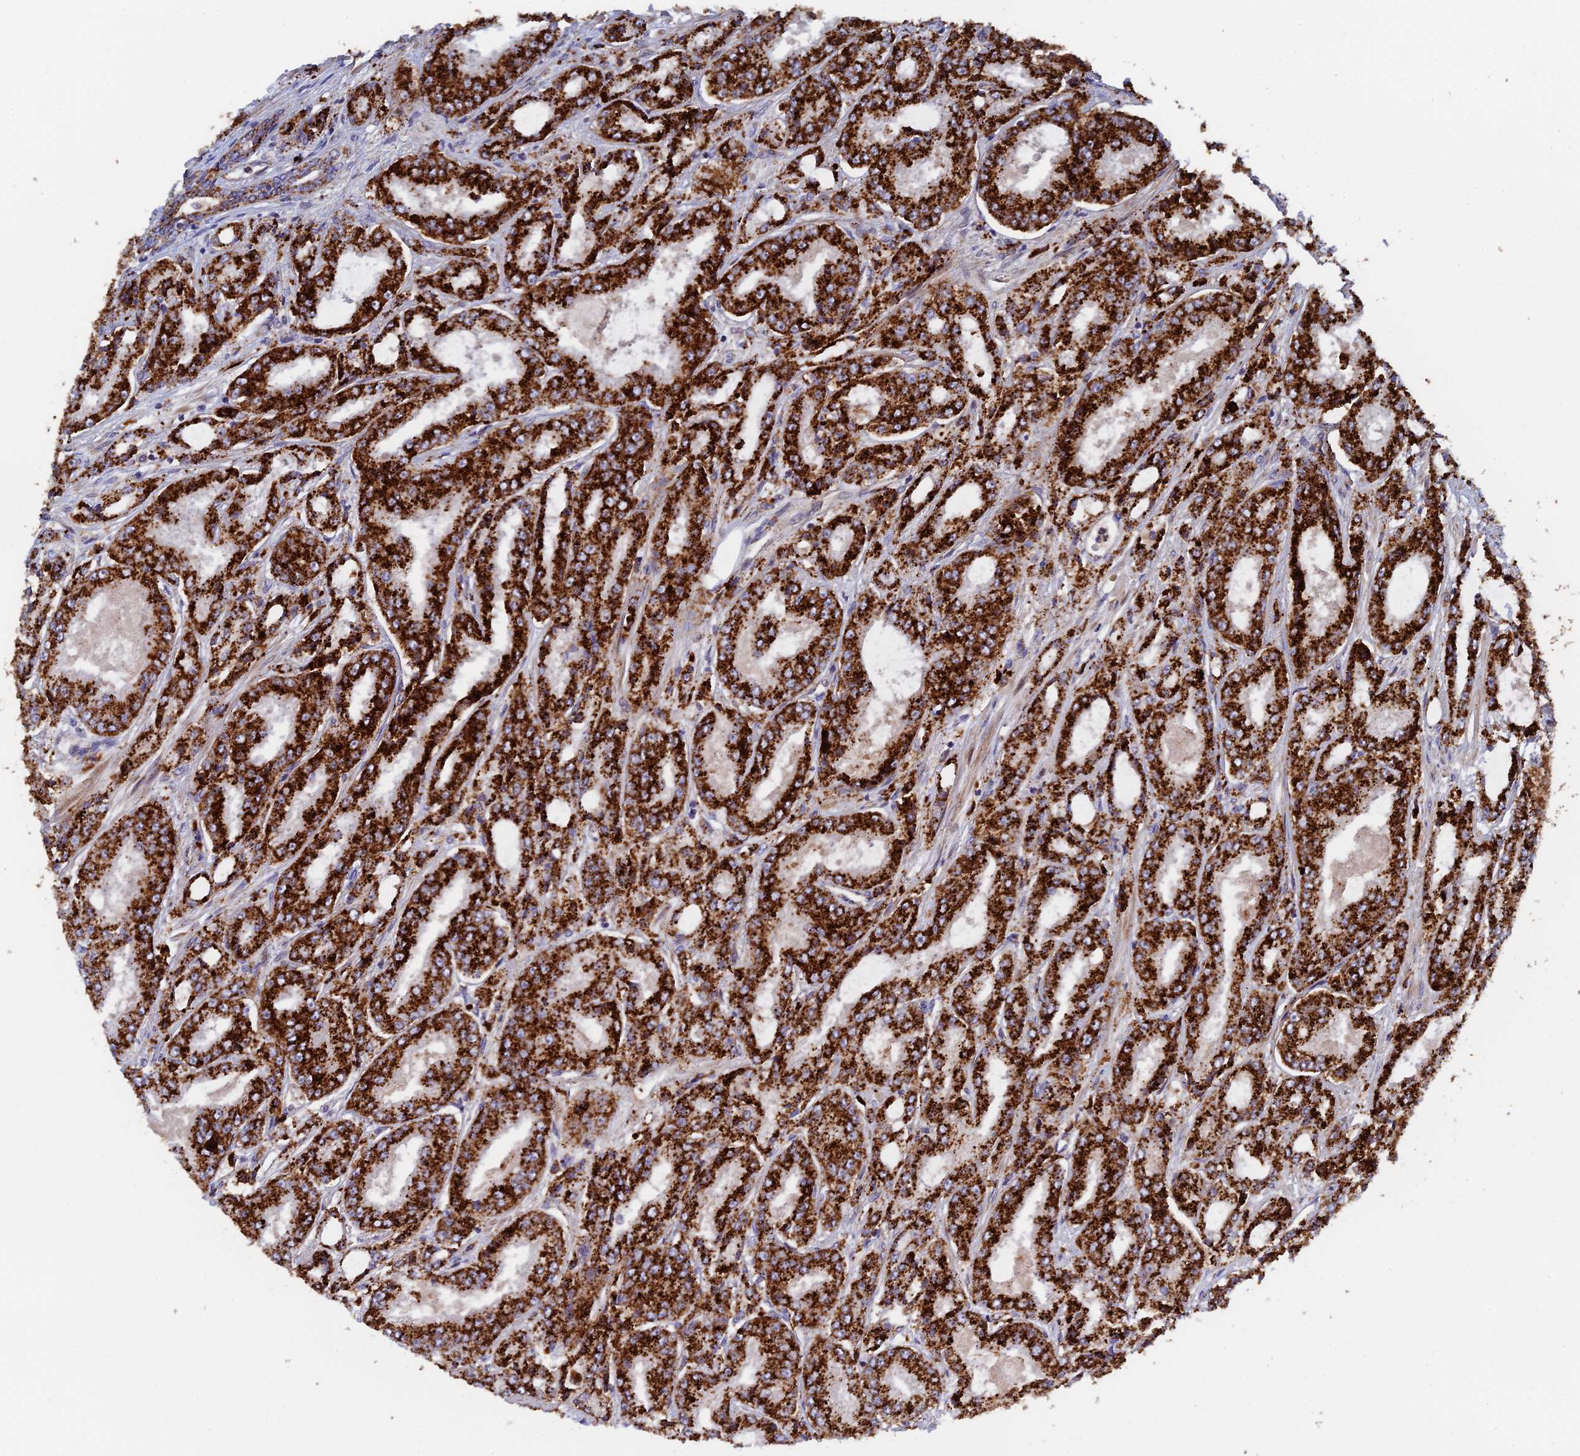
{"staining": {"intensity": "strong", "quantity": ">75%", "location": "cytoplasmic/membranous"}, "tissue": "prostate cancer", "cell_type": "Tumor cells", "image_type": "cancer", "snomed": [{"axis": "morphology", "description": "Adenocarcinoma, High grade"}, {"axis": "topography", "description": "Prostate"}], "caption": "Immunohistochemistry micrograph of human prostate adenocarcinoma (high-grade) stained for a protein (brown), which shows high levels of strong cytoplasmic/membranous expression in approximately >75% of tumor cells.", "gene": "PPP2R3C", "patient": {"sex": "male", "age": 71}}